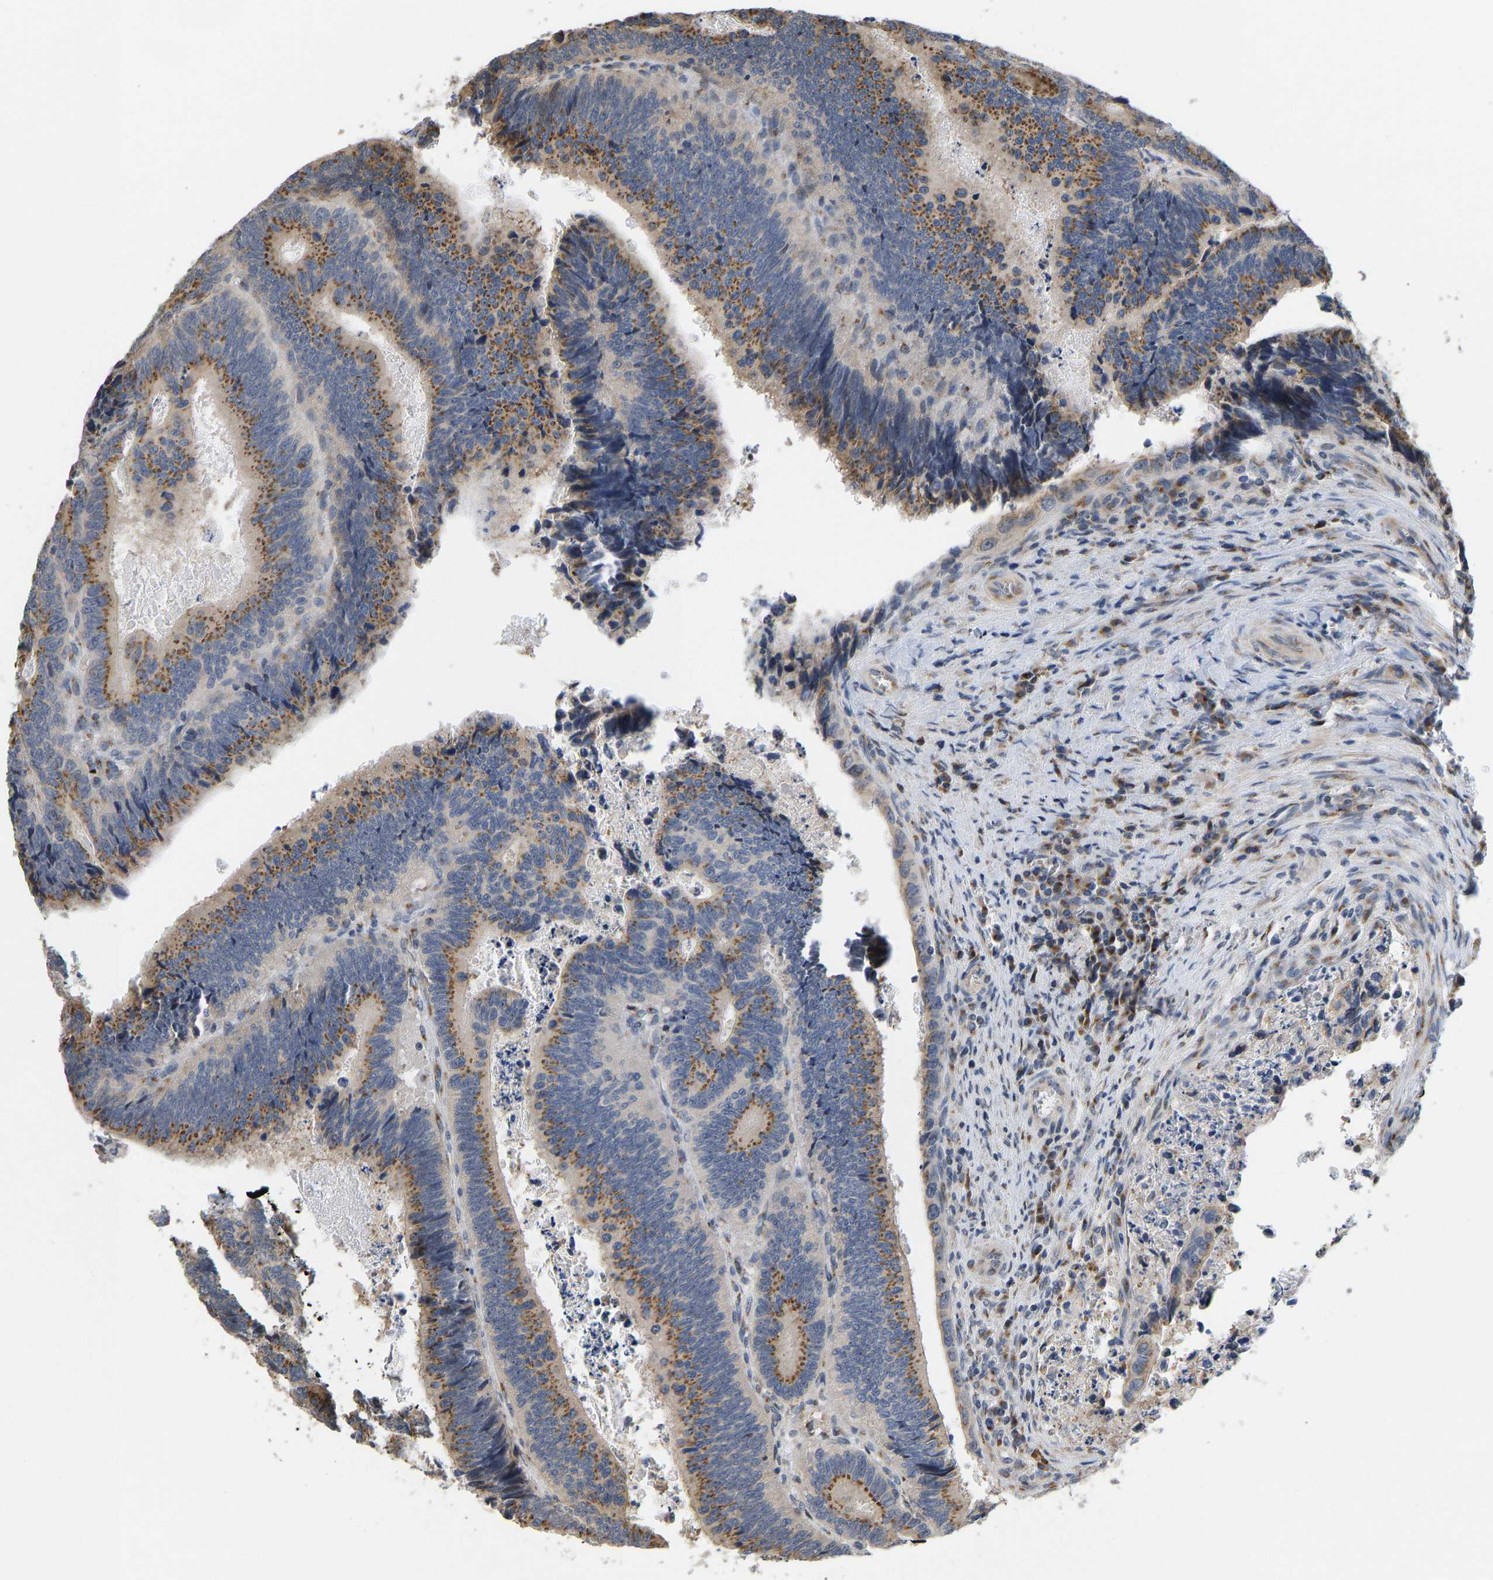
{"staining": {"intensity": "strong", "quantity": ">75%", "location": "cytoplasmic/membranous"}, "tissue": "colorectal cancer", "cell_type": "Tumor cells", "image_type": "cancer", "snomed": [{"axis": "morphology", "description": "Inflammation, NOS"}, {"axis": "morphology", "description": "Adenocarcinoma, NOS"}, {"axis": "topography", "description": "Colon"}], "caption": "The immunohistochemical stain highlights strong cytoplasmic/membranous staining in tumor cells of adenocarcinoma (colorectal) tissue.", "gene": "YIPF4", "patient": {"sex": "male", "age": 72}}